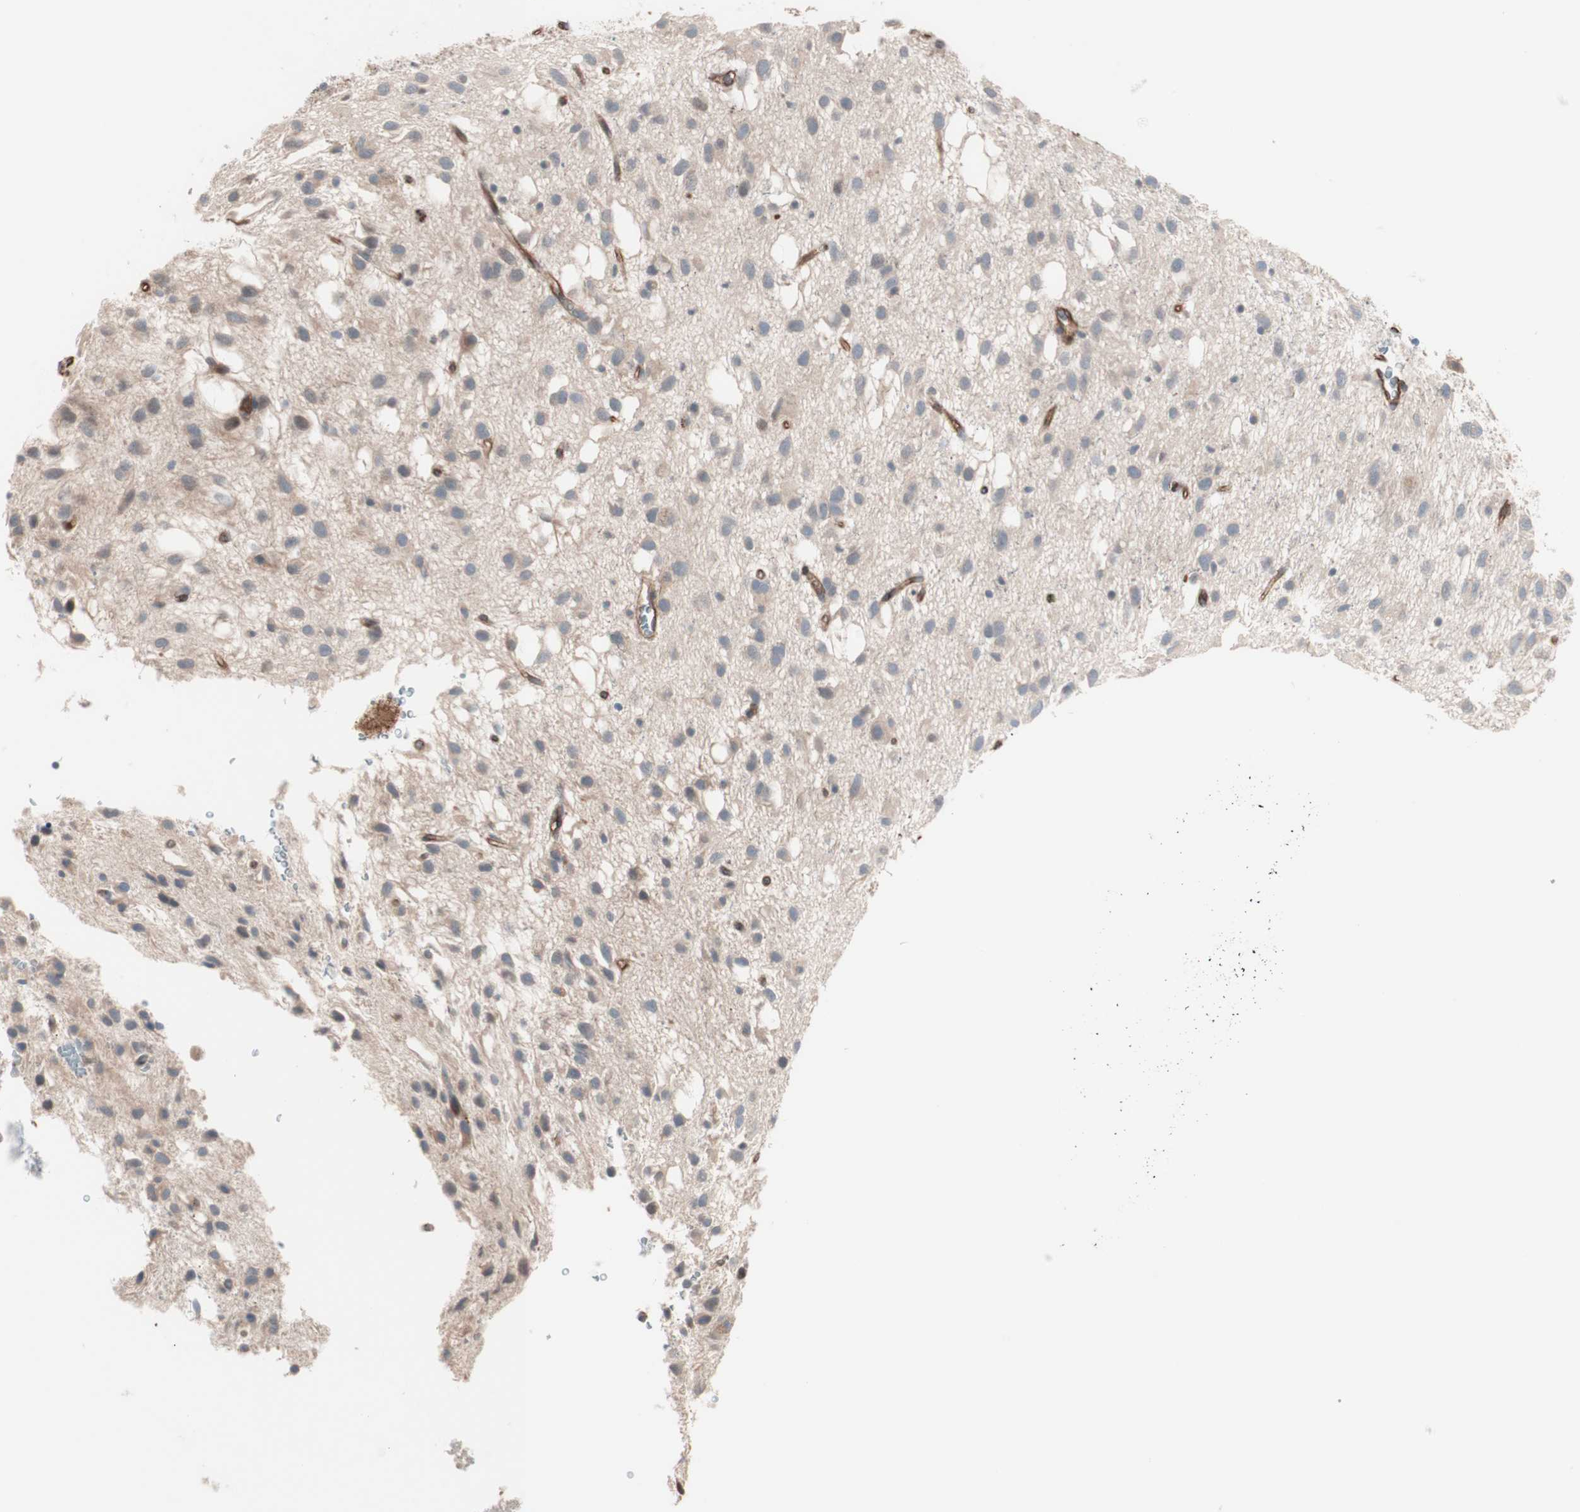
{"staining": {"intensity": "negative", "quantity": "none", "location": "none"}, "tissue": "glioma", "cell_type": "Tumor cells", "image_type": "cancer", "snomed": [{"axis": "morphology", "description": "Glioma, malignant, Low grade"}, {"axis": "topography", "description": "Brain"}], "caption": "Immunohistochemistry histopathology image of glioma stained for a protein (brown), which demonstrates no positivity in tumor cells.", "gene": "ALG5", "patient": {"sex": "male", "age": 77}}